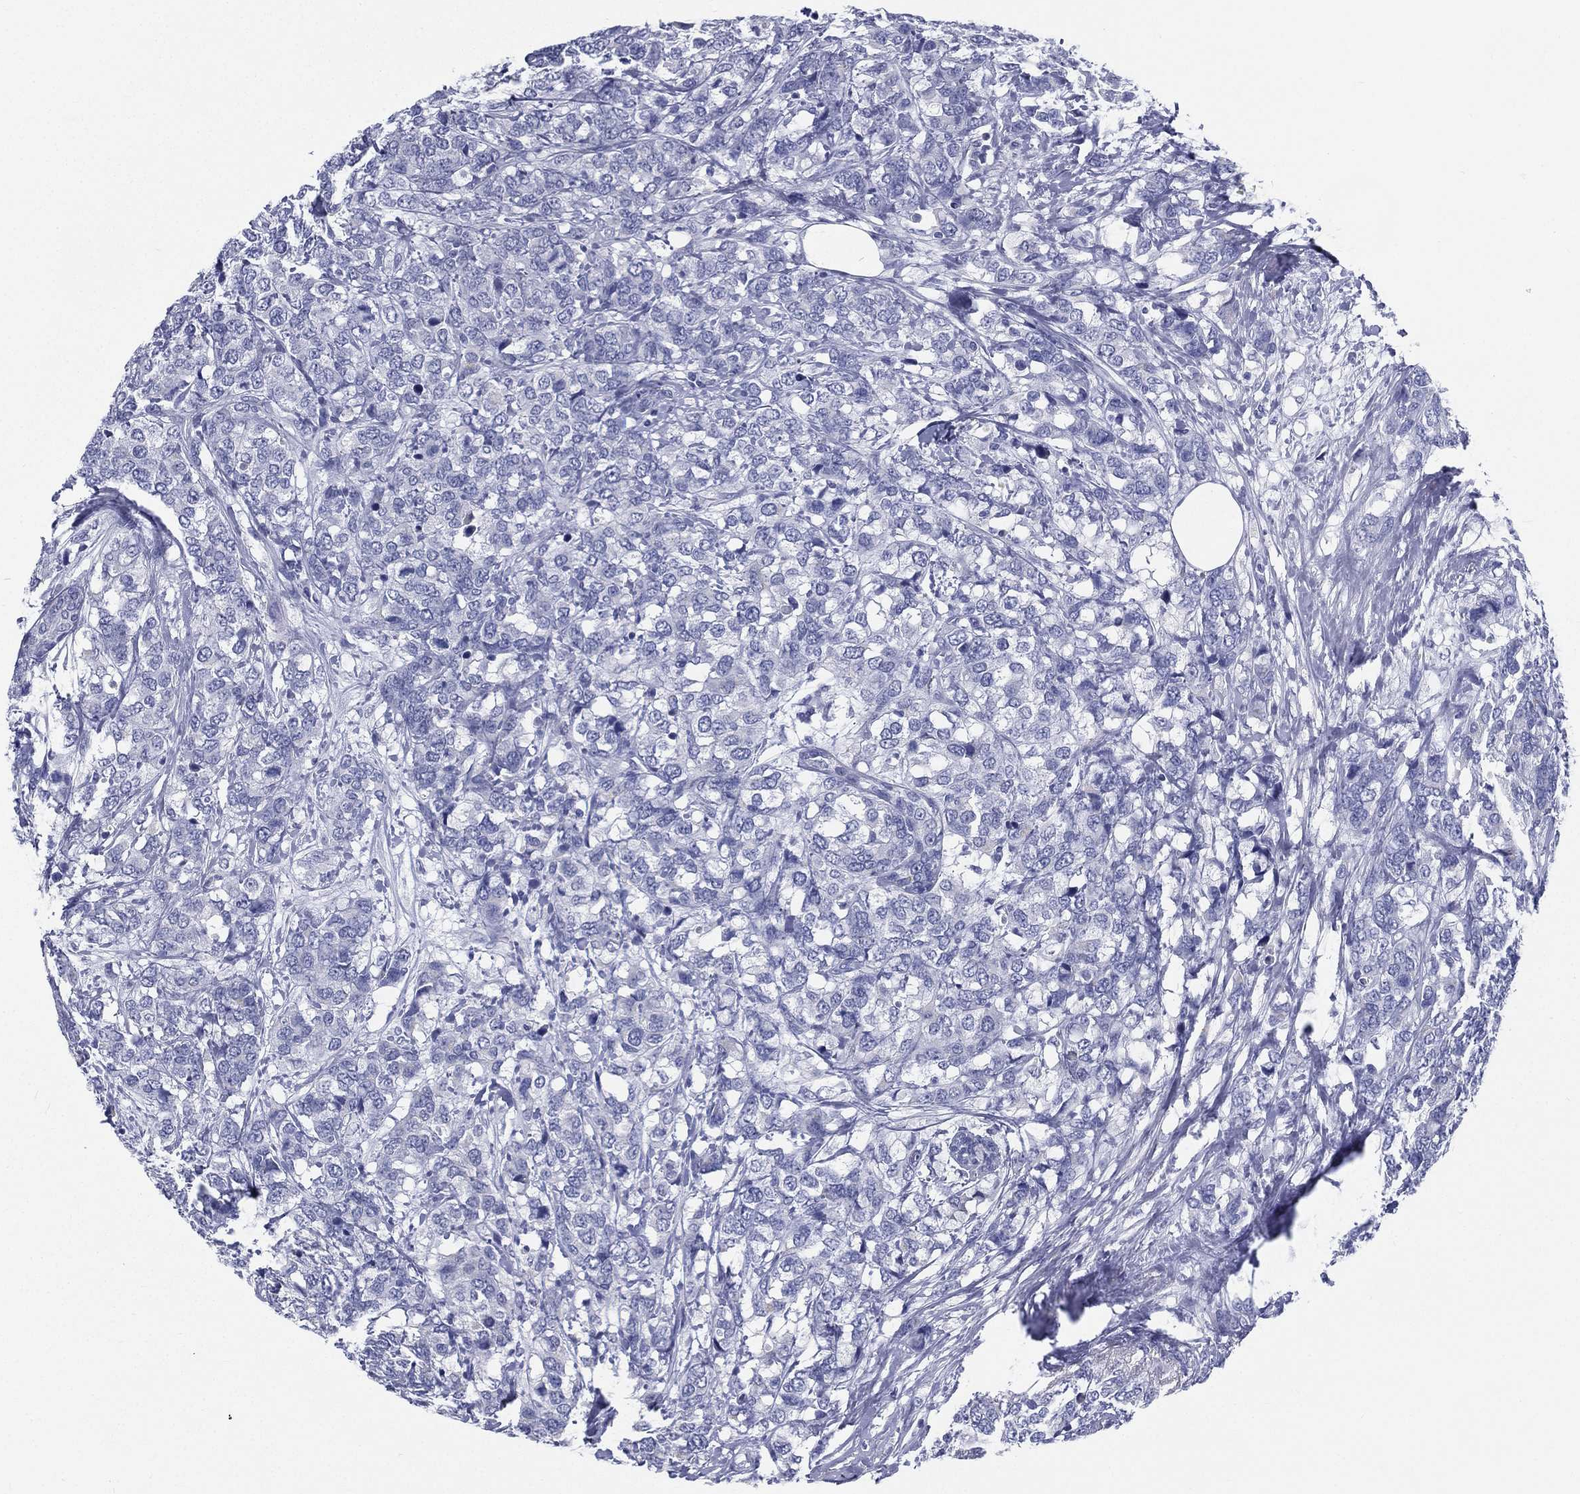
{"staining": {"intensity": "negative", "quantity": "none", "location": "none"}, "tissue": "breast cancer", "cell_type": "Tumor cells", "image_type": "cancer", "snomed": [{"axis": "morphology", "description": "Lobular carcinoma"}, {"axis": "topography", "description": "Breast"}], "caption": "DAB (3,3'-diaminobenzidine) immunohistochemical staining of breast lobular carcinoma reveals no significant expression in tumor cells.", "gene": "RSPH4A", "patient": {"sex": "female", "age": 59}}